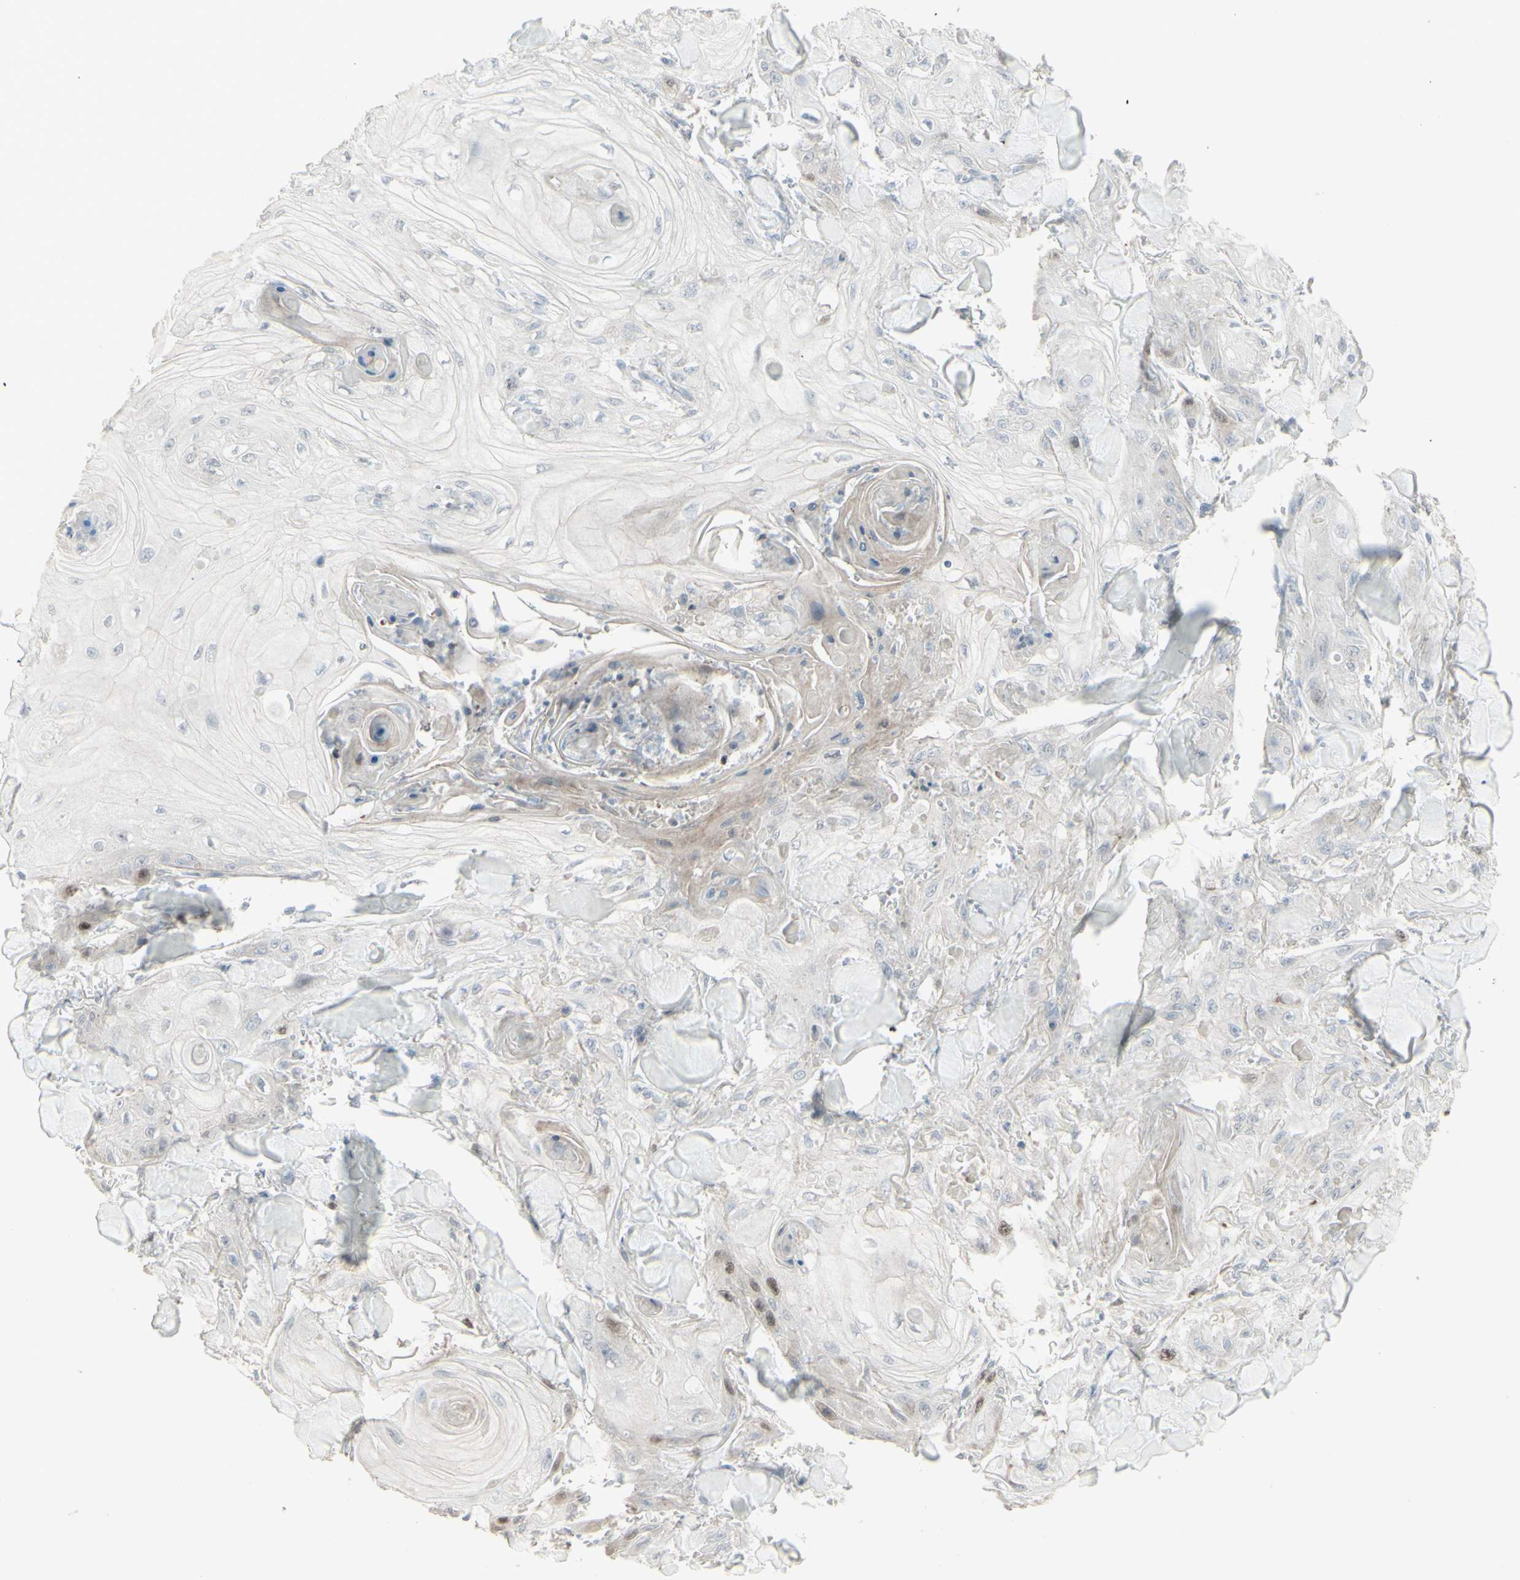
{"staining": {"intensity": "moderate", "quantity": "<25%", "location": "nuclear"}, "tissue": "skin cancer", "cell_type": "Tumor cells", "image_type": "cancer", "snomed": [{"axis": "morphology", "description": "Squamous cell carcinoma, NOS"}, {"axis": "topography", "description": "Skin"}], "caption": "This photomicrograph exhibits immunohistochemistry staining of human skin squamous cell carcinoma, with low moderate nuclear staining in approximately <25% of tumor cells.", "gene": "GMNN", "patient": {"sex": "male", "age": 74}}